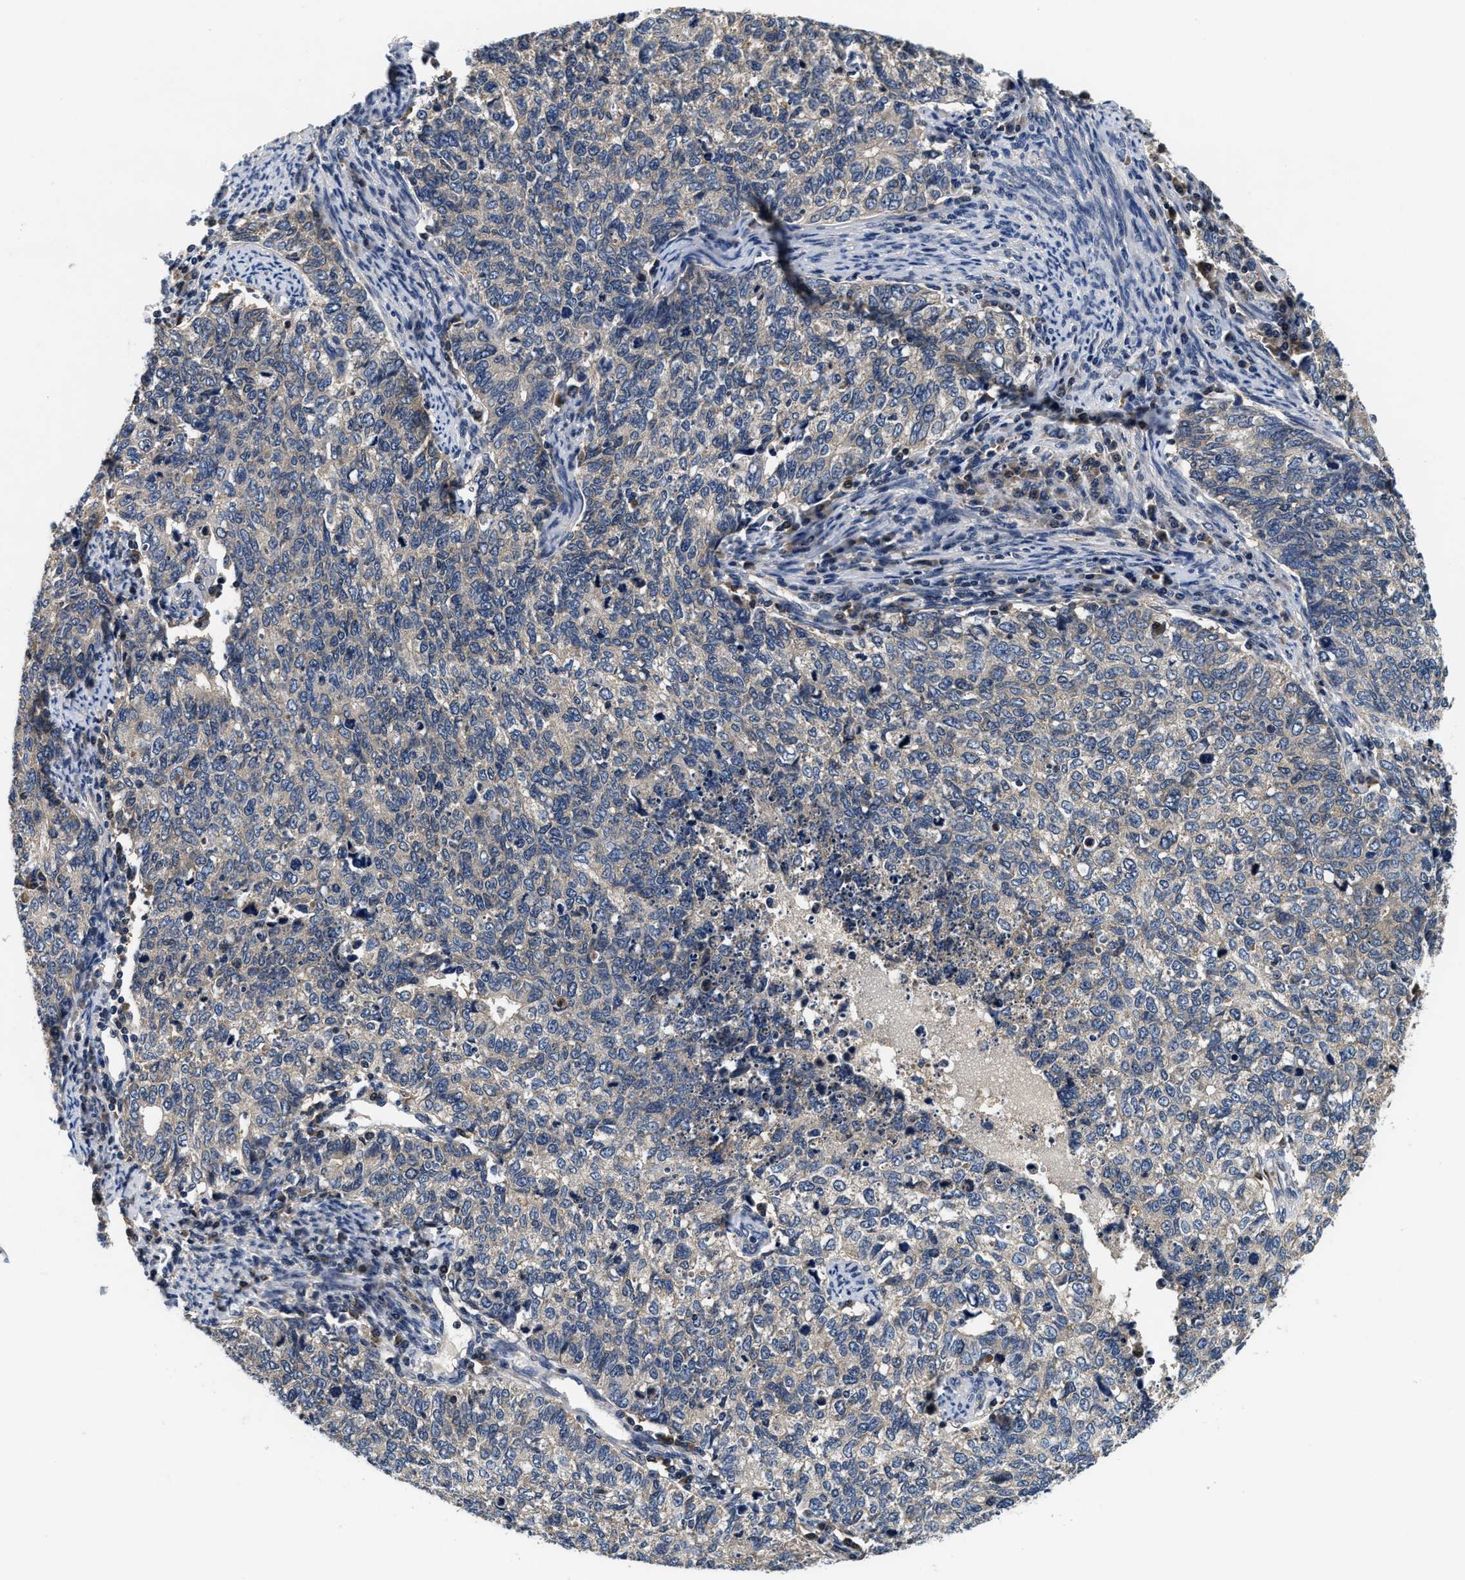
{"staining": {"intensity": "weak", "quantity": ">75%", "location": "cytoplasmic/membranous"}, "tissue": "cervical cancer", "cell_type": "Tumor cells", "image_type": "cancer", "snomed": [{"axis": "morphology", "description": "Squamous cell carcinoma, NOS"}, {"axis": "topography", "description": "Cervix"}], "caption": "Immunohistochemistry micrograph of cervical cancer stained for a protein (brown), which demonstrates low levels of weak cytoplasmic/membranous positivity in about >75% of tumor cells.", "gene": "PHPT1", "patient": {"sex": "female", "age": 63}}